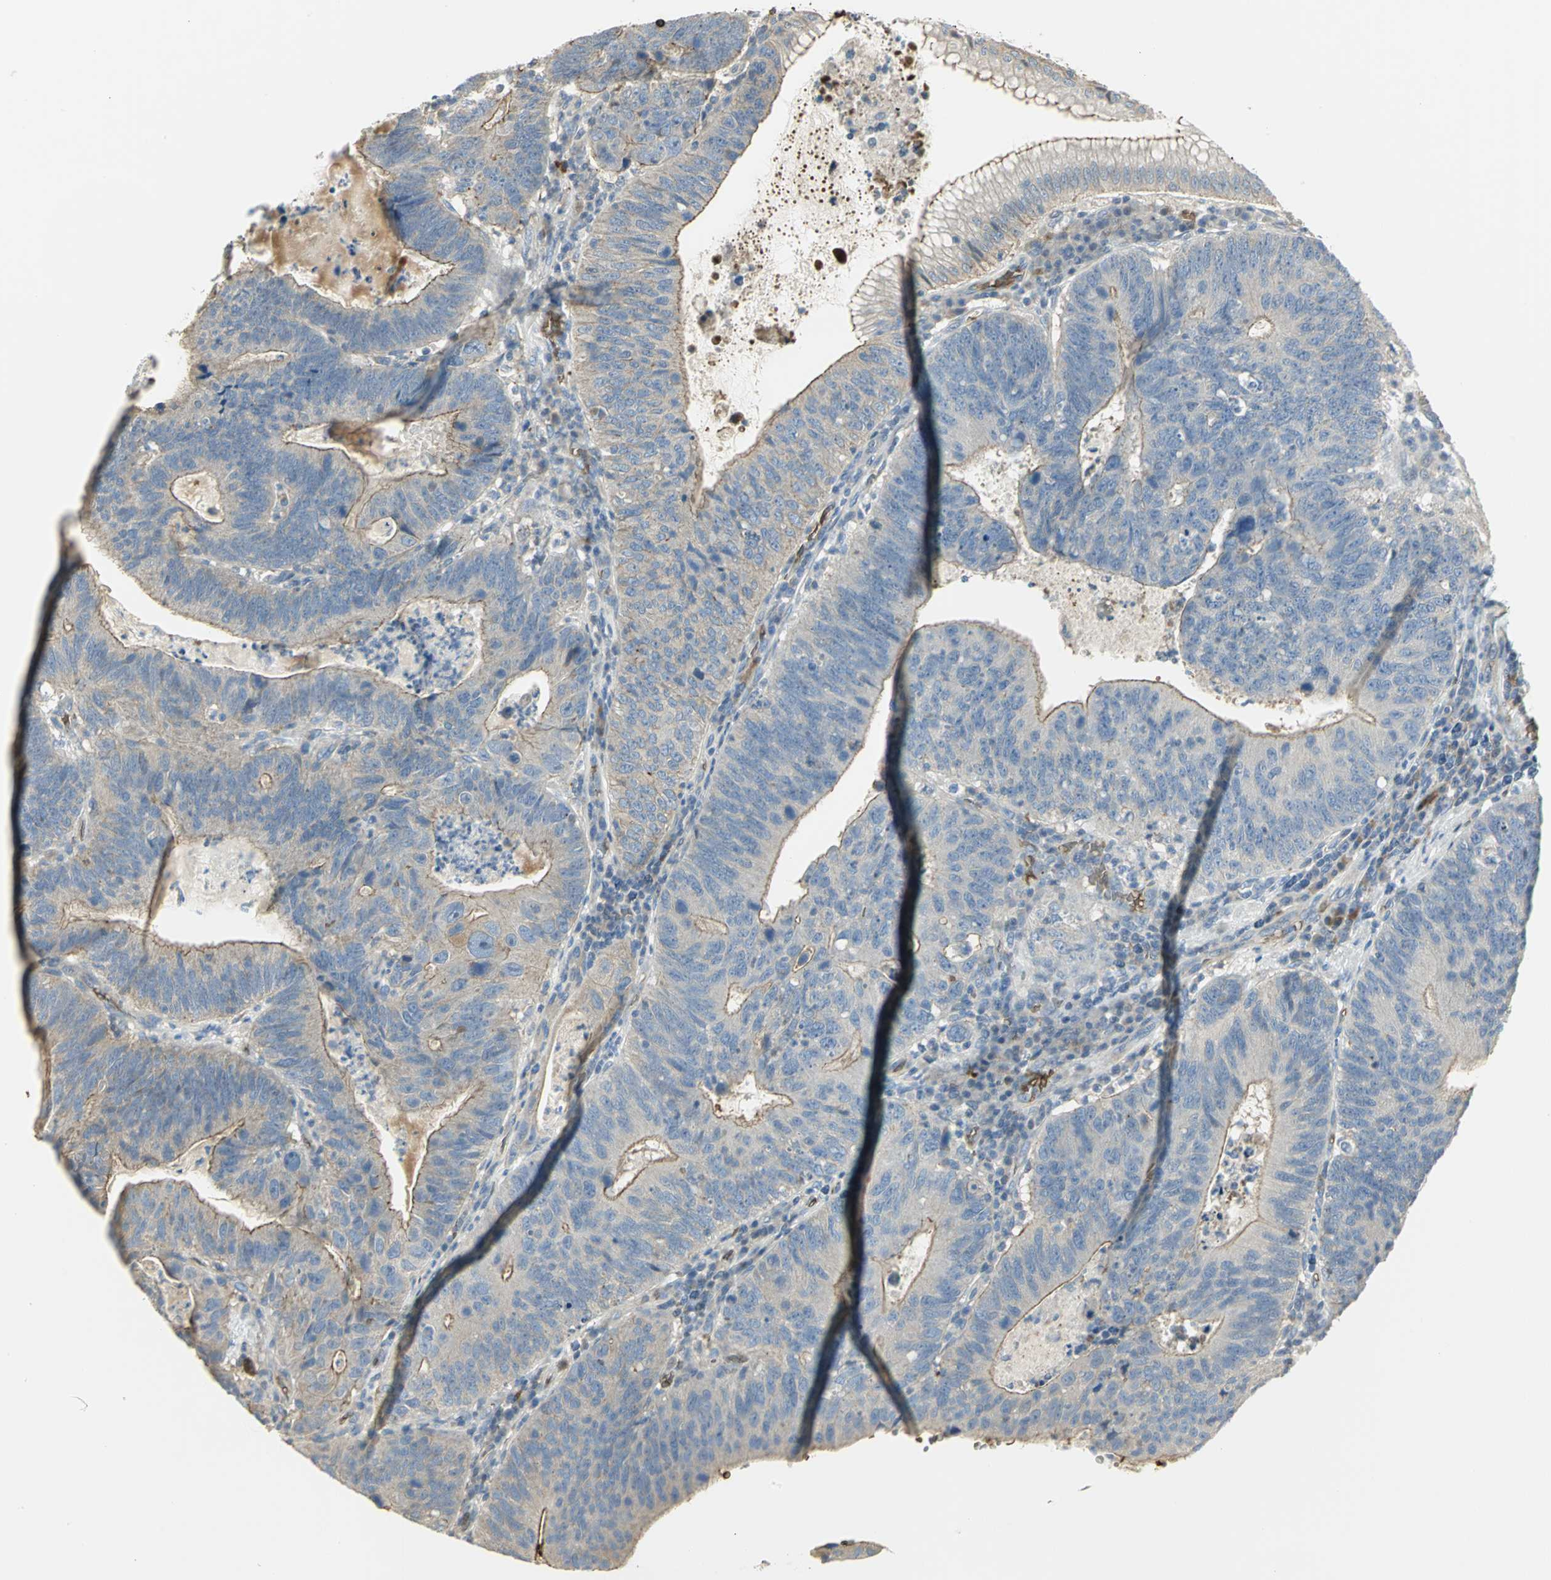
{"staining": {"intensity": "weak", "quantity": ">75%", "location": "cytoplasmic/membranous"}, "tissue": "stomach cancer", "cell_type": "Tumor cells", "image_type": "cancer", "snomed": [{"axis": "morphology", "description": "Adenocarcinoma, NOS"}, {"axis": "topography", "description": "Stomach"}], "caption": "Tumor cells reveal weak cytoplasmic/membranous expression in about >75% of cells in stomach cancer. (brown staining indicates protein expression, while blue staining denotes nuclei).", "gene": "ANK1", "patient": {"sex": "male", "age": 59}}